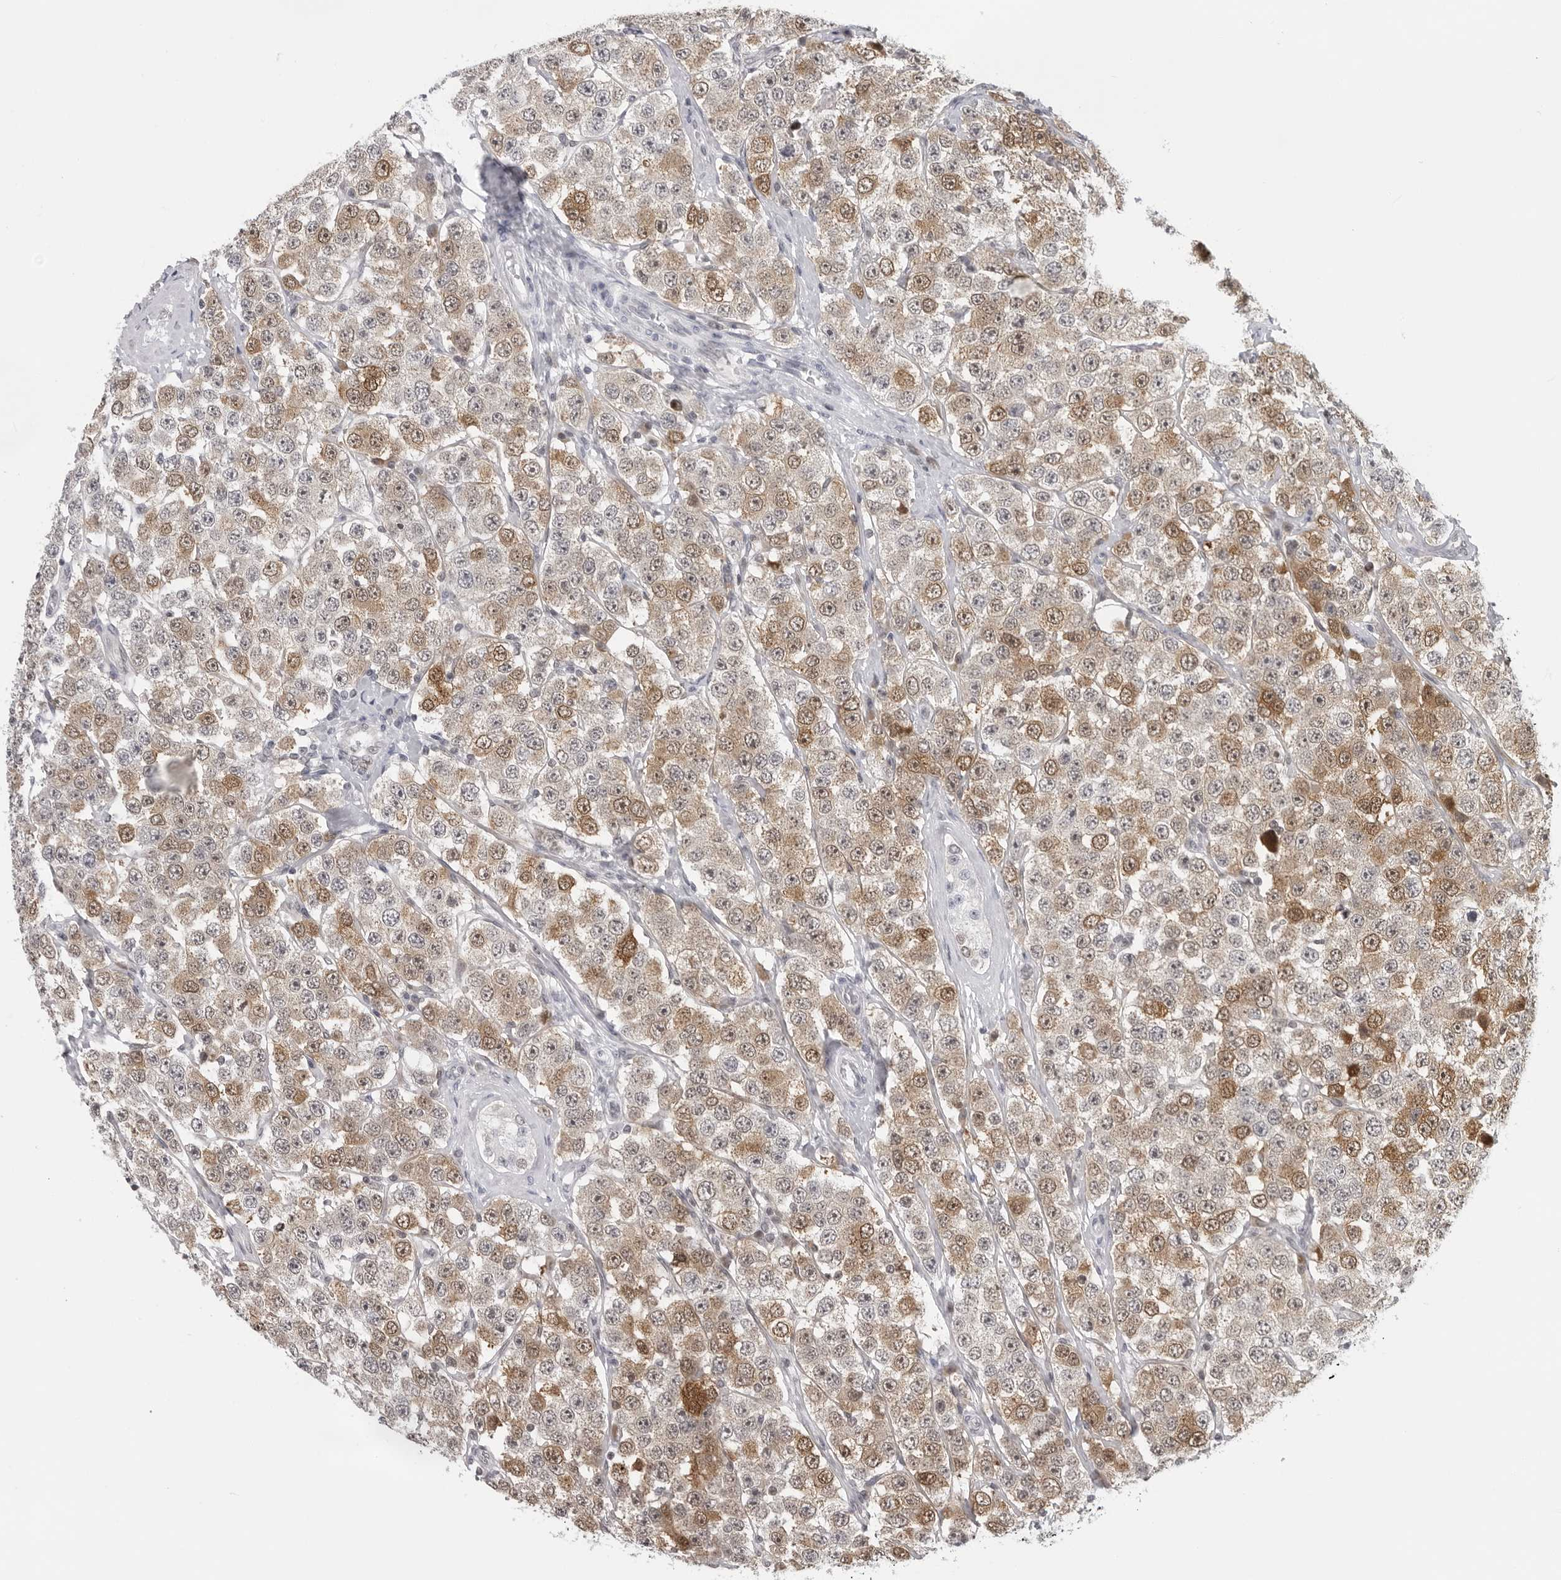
{"staining": {"intensity": "moderate", "quantity": ">75%", "location": "cytoplasmic/membranous"}, "tissue": "testis cancer", "cell_type": "Tumor cells", "image_type": "cancer", "snomed": [{"axis": "morphology", "description": "Seminoma, NOS"}, {"axis": "topography", "description": "Testis"}], "caption": "A brown stain labels moderate cytoplasmic/membranous expression of a protein in human testis seminoma tumor cells. Immunohistochemistry (ihc) stains the protein in brown and the nuclei are stained blue.", "gene": "CASP7", "patient": {"sex": "male", "age": 28}}